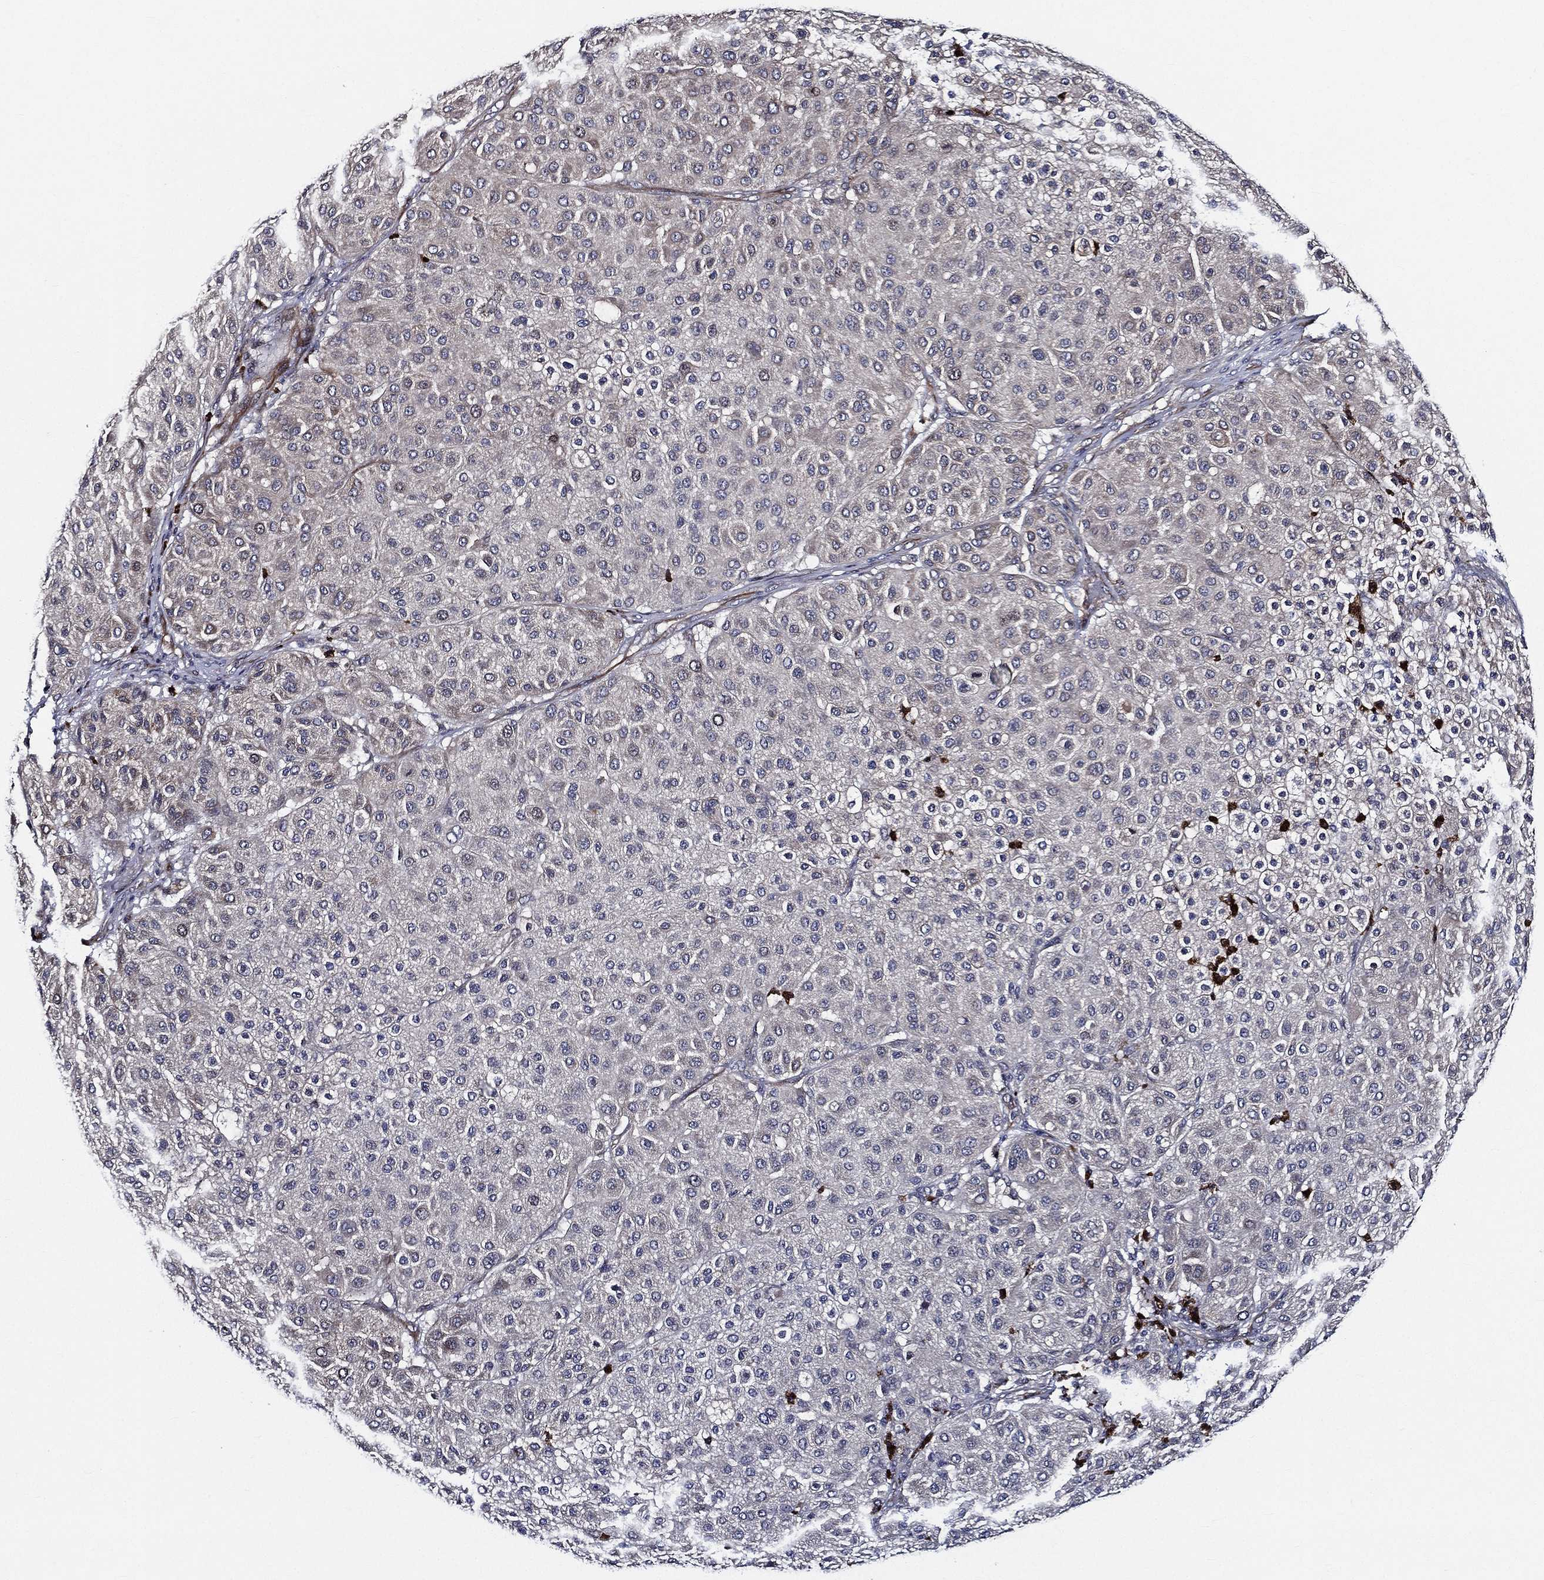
{"staining": {"intensity": "weak", "quantity": "<25%", "location": "cytoplasmic/membranous"}, "tissue": "melanoma", "cell_type": "Tumor cells", "image_type": "cancer", "snomed": [{"axis": "morphology", "description": "Malignant melanoma, Metastatic site"}, {"axis": "topography", "description": "Smooth muscle"}], "caption": "This image is of malignant melanoma (metastatic site) stained with immunohistochemistry to label a protein in brown with the nuclei are counter-stained blue. There is no positivity in tumor cells.", "gene": "KIF20B", "patient": {"sex": "male", "age": 41}}